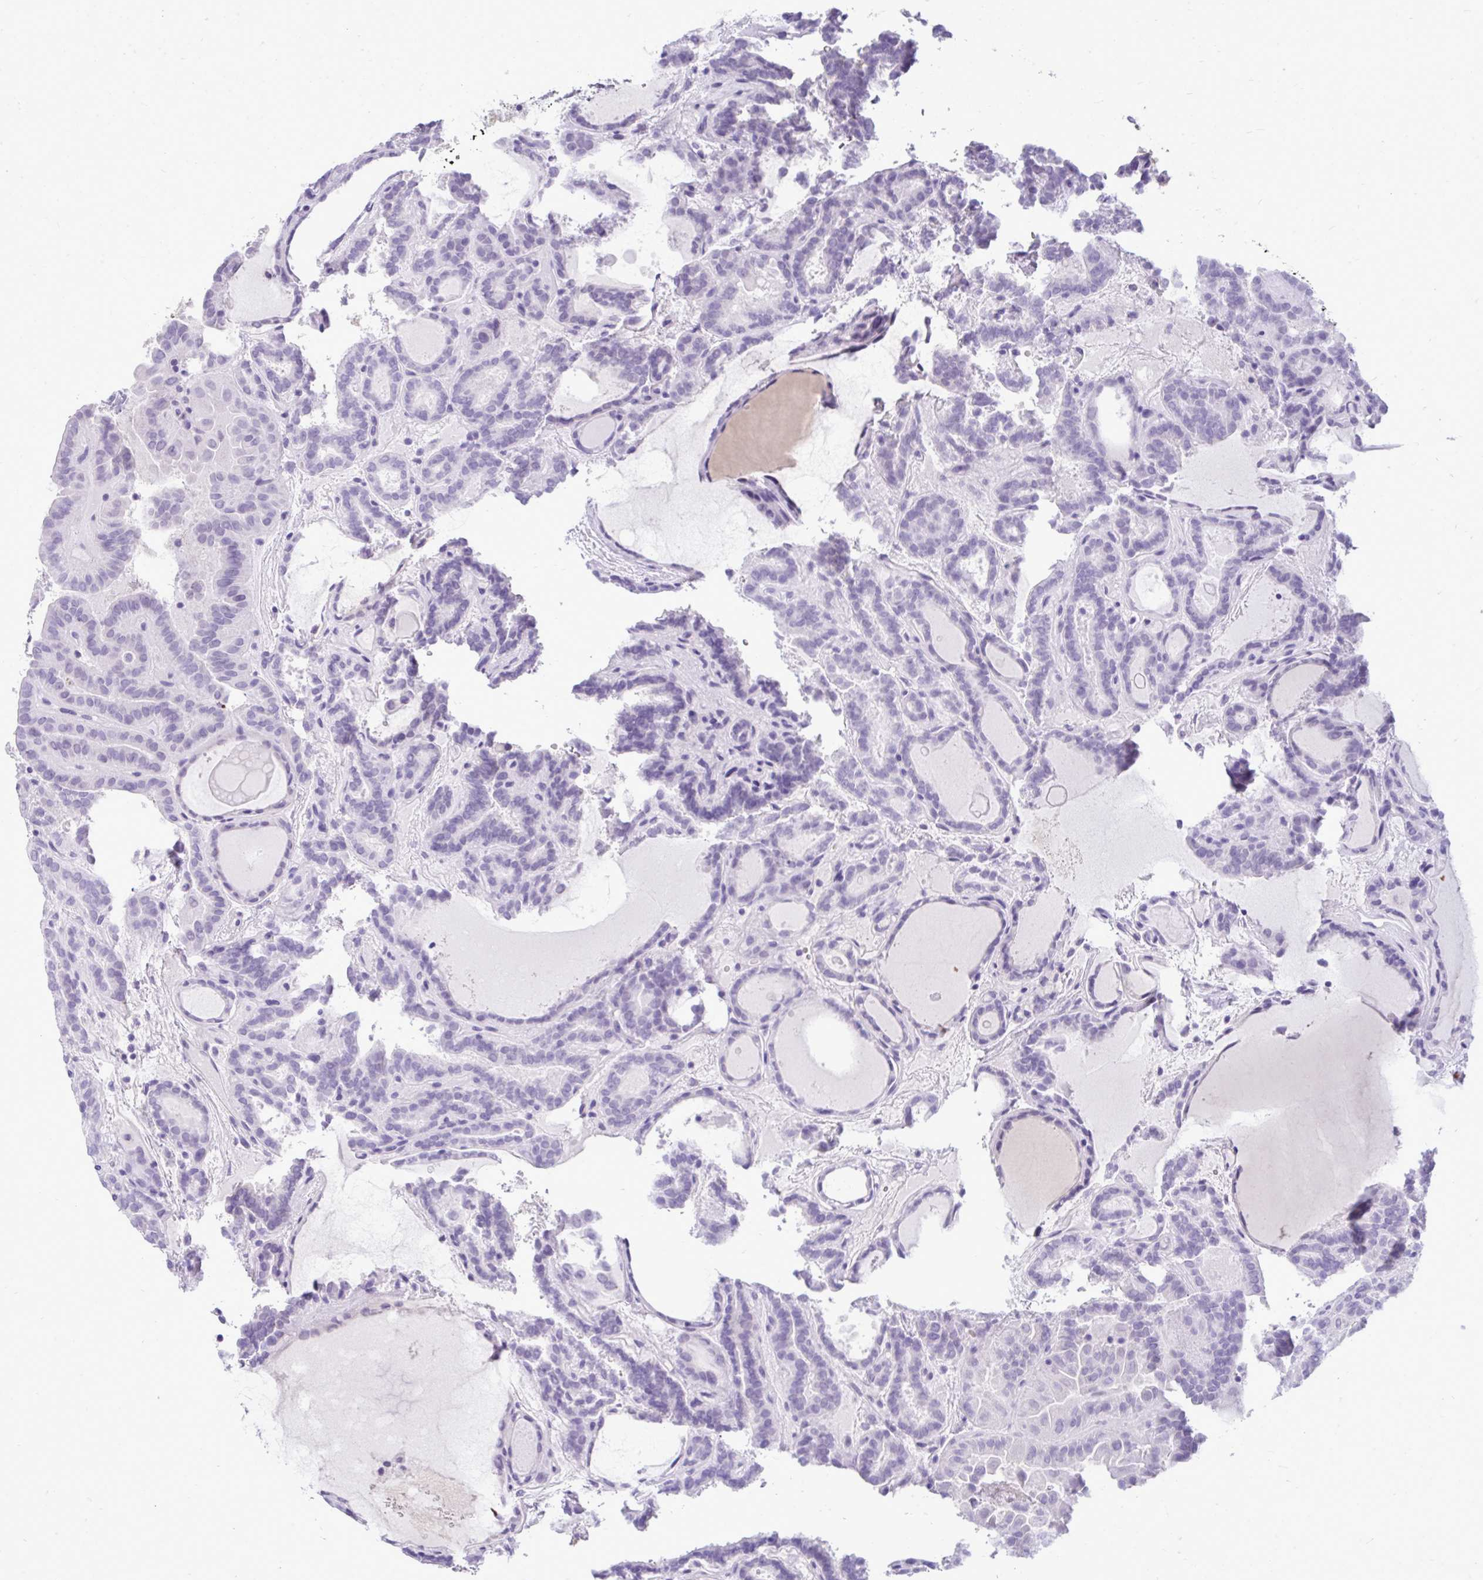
{"staining": {"intensity": "negative", "quantity": "none", "location": "none"}, "tissue": "thyroid cancer", "cell_type": "Tumor cells", "image_type": "cancer", "snomed": [{"axis": "morphology", "description": "Papillary adenocarcinoma, NOS"}, {"axis": "topography", "description": "Thyroid gland"}], "caption": "Tumor cells show no significant positivity in thyroid papillary adenocarcinoma.", "gene": "PRM2", "patient": {"sex": "female", "age": 46}}